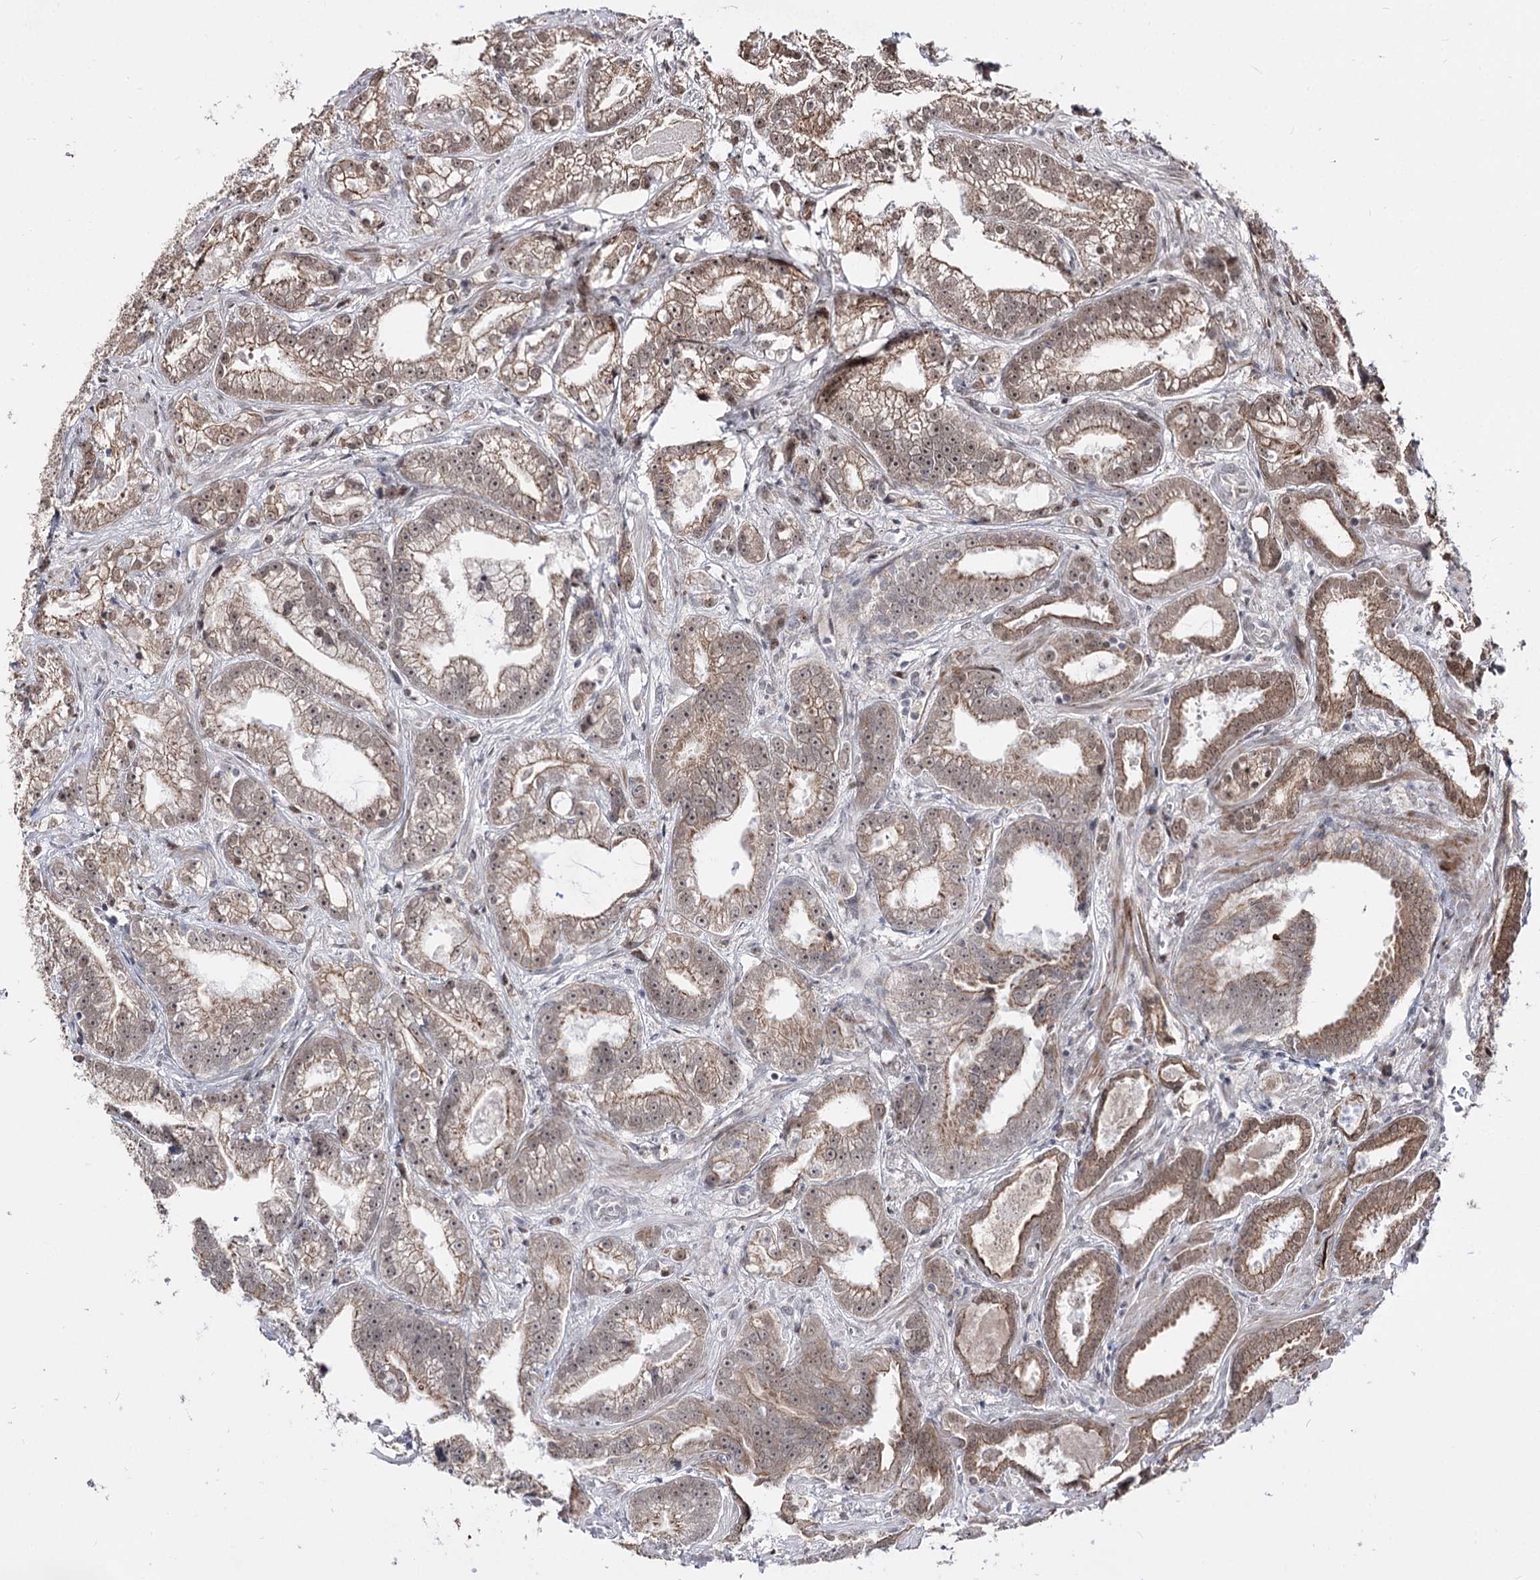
{"staining": {"intensity": "moderate", "quantity": ">75%", "location": "cytoplasmic/membranous,nuclear"}, "tissue": "prostate cancer", "cell_type": "Tumor cells", "image_type": "cancer", "snomed": [{"axis": "morphology", "description": "Adenocarcinoma, High grade"}, {"axis": "topography", "description": "Prostate and seminal vesicle, NOS"}], "caption": "Tumor cells demonstrate medium levels of moderate cytoplasmic/membranous and nuclear expression in about >75% of cells in prostate adenocarcinoma (high-grade). (brown staining indicates protein expression, while blue staining denotes nuclei).", "gene": "STOX1", "patient": {"sex": "male", "age": 67}}